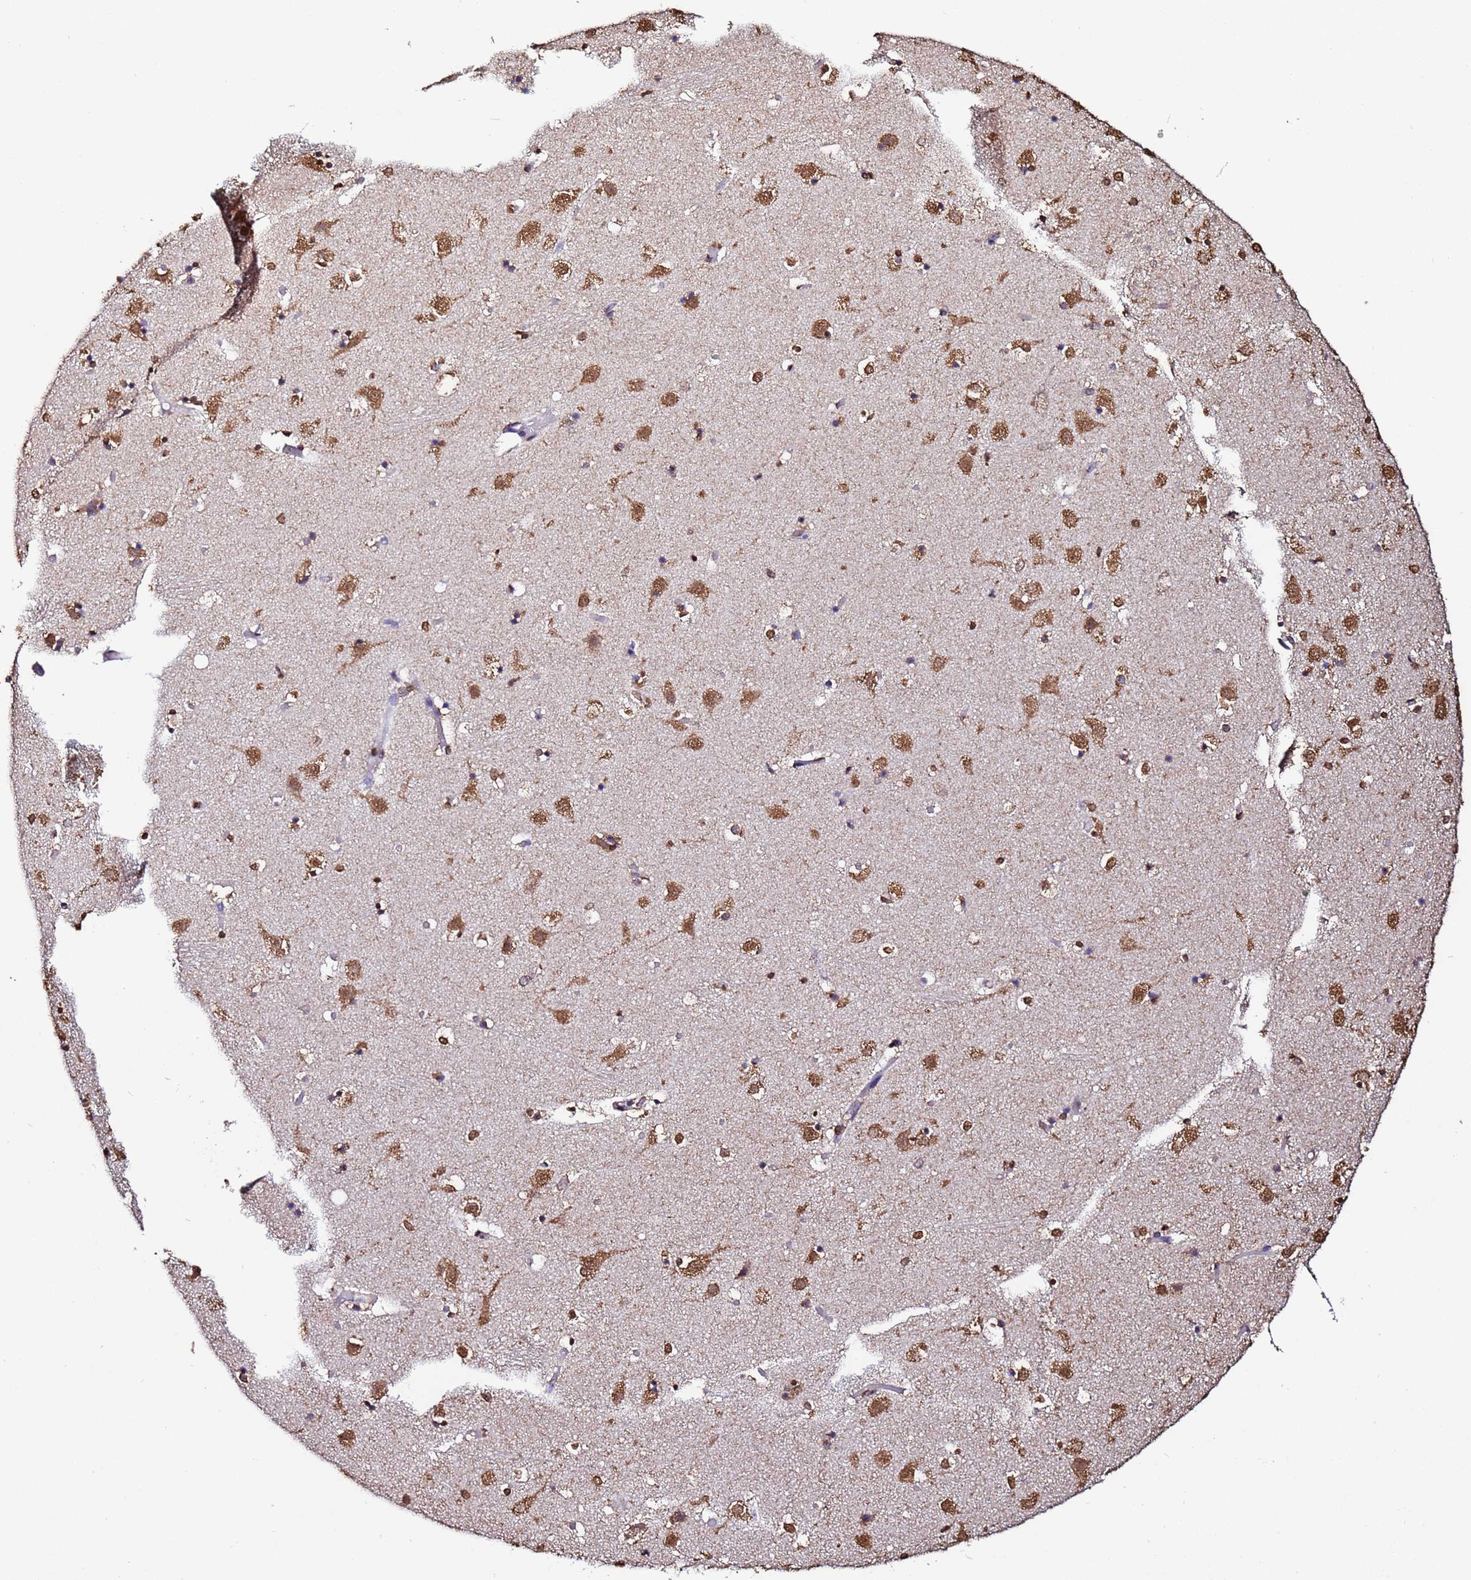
{"staining": {"intensity": "moderate", "quantity": "25%-75%", "location": "cytoplasmic/membranous,nuclear"}, "tissue": "caudate", "cell_type": "Glial cells", "image_type": "normal", "snomed": [{"axis": "morphology", "description": "Normal tissue, NOS"}, {"axis": "topography", "description": "Lateral ventricle wall"}], "caption": "An immunohistochemistry image of benign tissue is shown. Protein staining in brown highlights moderate cytoplasmic/membranous,nuclear positivity in caudate within glial cells. (DAB IHC, brown staining for protein, blue staining for nuclei).", "gene": "TRIP6", "patient": {"sex": "female", "age": 52}}